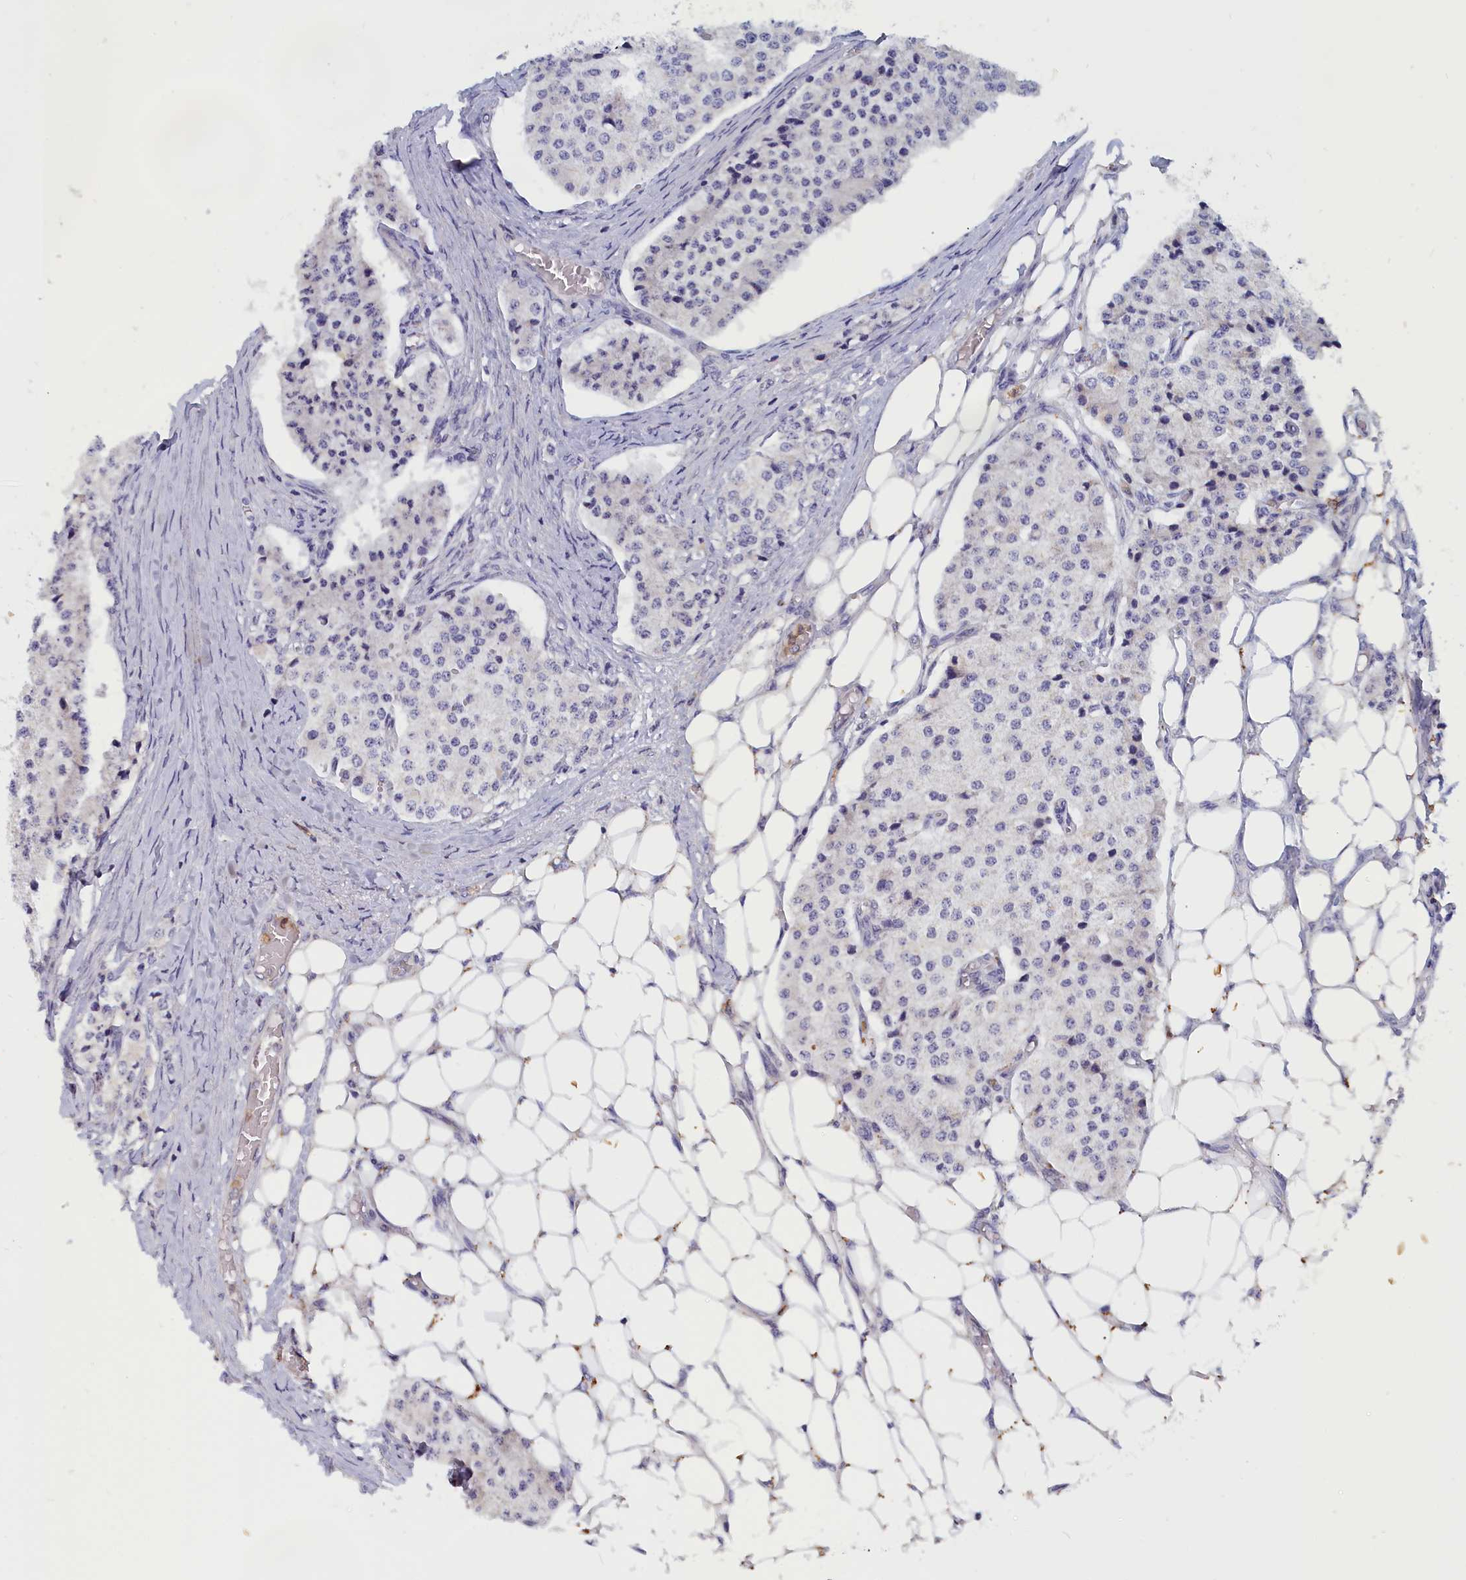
{"staining": {"intensity": "negative", "quantity": "none", "location": "none"}, "tissue": "carcinoid", "cell_type": "Tumor cells", "image_type": "cancer", "snomed": [{"axis": "morphology", "description": "Carcinoid, malignant, NOS"}, {"axis": "topography", "description": "Colon"}], "caption": "IHC of carcinoid (malignant) shows no positivity in tumor cells. (DAB IHC, high magnification).", "gene": "EPB41L4B", "patient": {"sex": "female", "age": 52}}